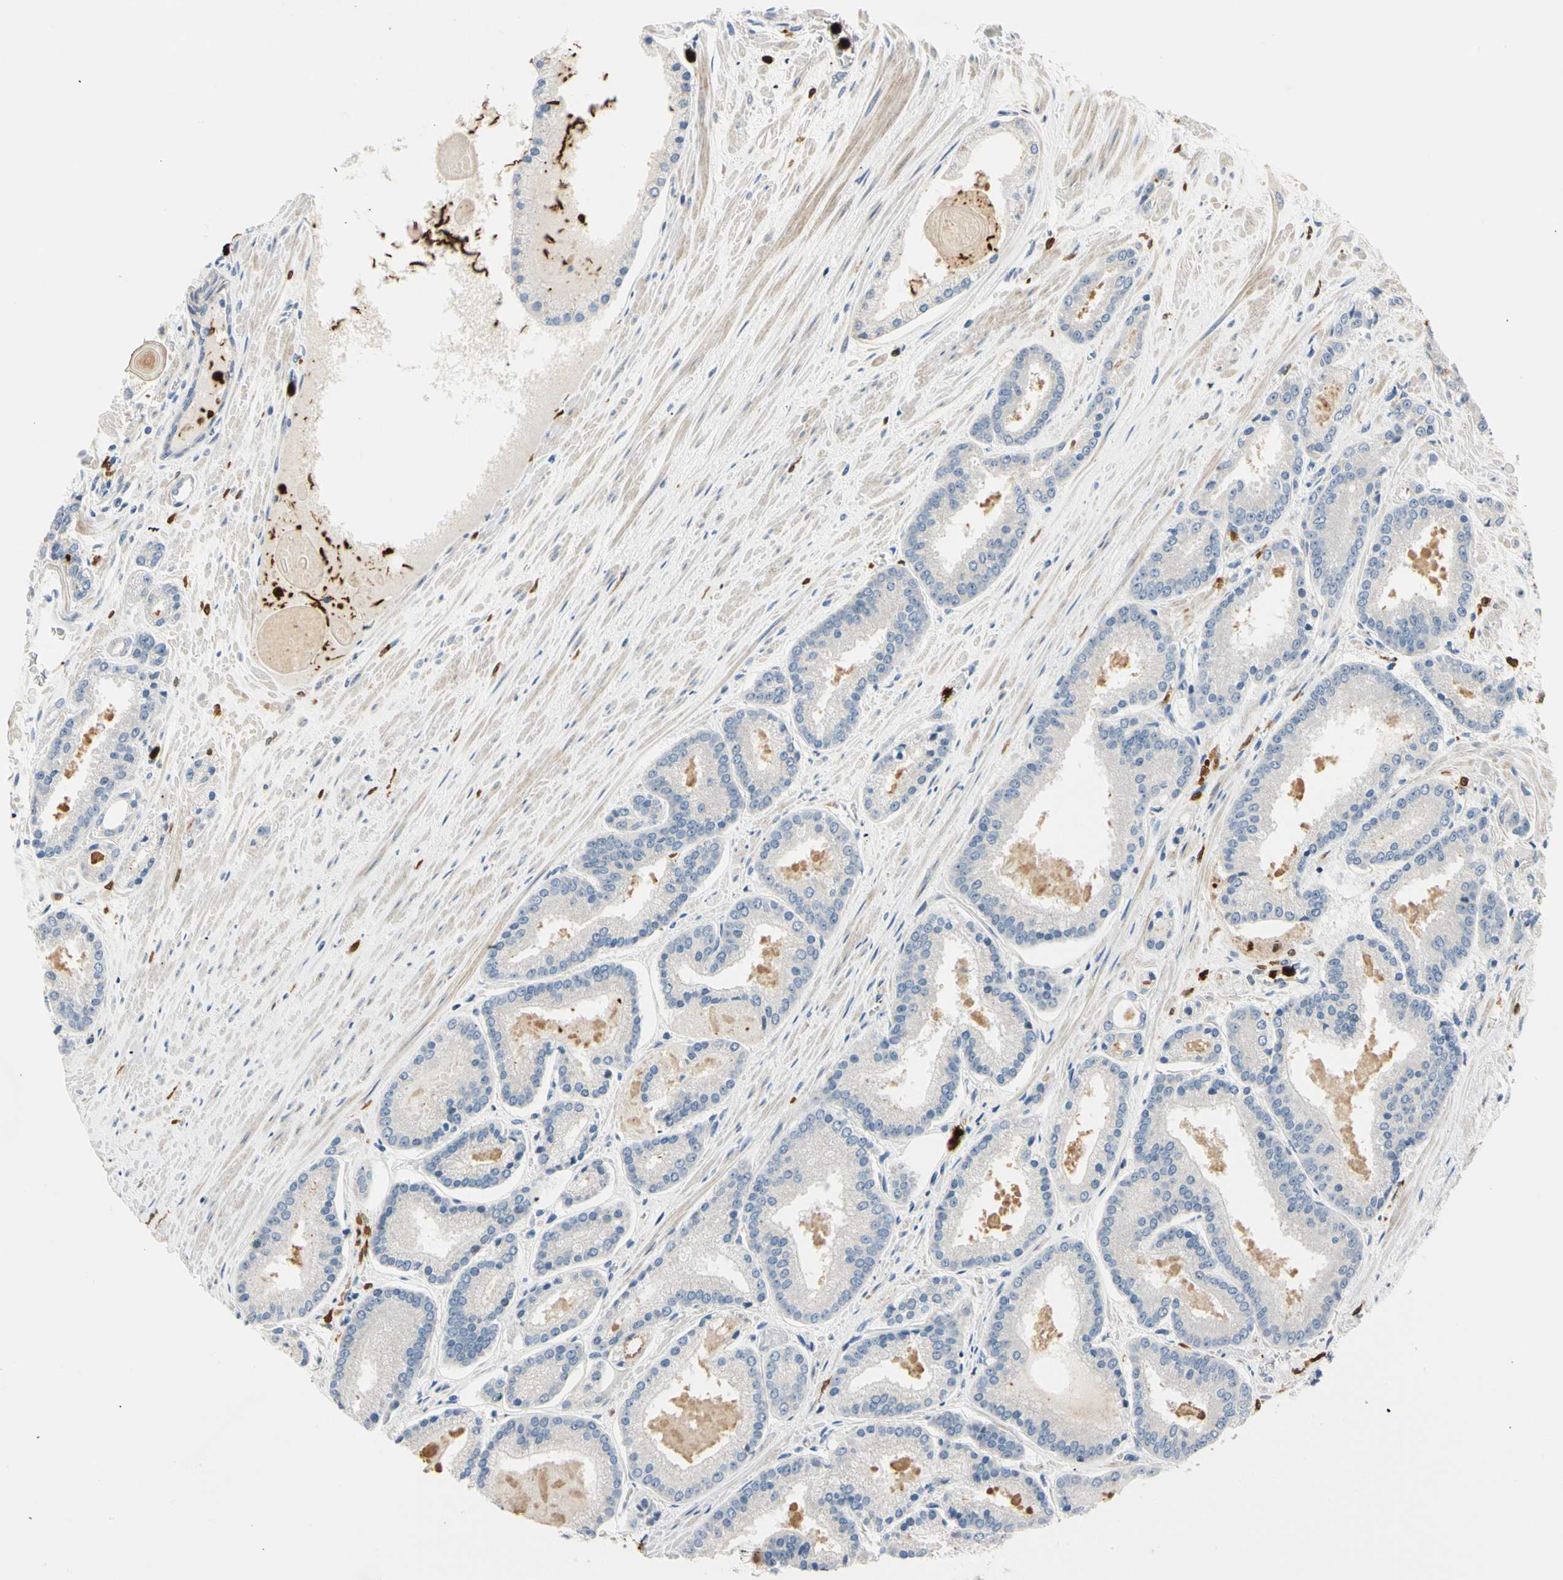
{"staining": {"intensity": "negative", "quantity": "none", "location": "none"}, "tissue": "prostate cancer", "cell_type": "Tumor cells", "image_type": "cancer", "snomed": [{"axis": "morphology", "description": "Adenocarcinoma, Low grade"}, {"axis": "topography", "description": "Prostate"}], "caption": "Tumor cells show no significant protein expression in prostate low-grade adenocarcinoma.", "gene": "TRAF5", "patient": {"sex": "male", "age": 59}}